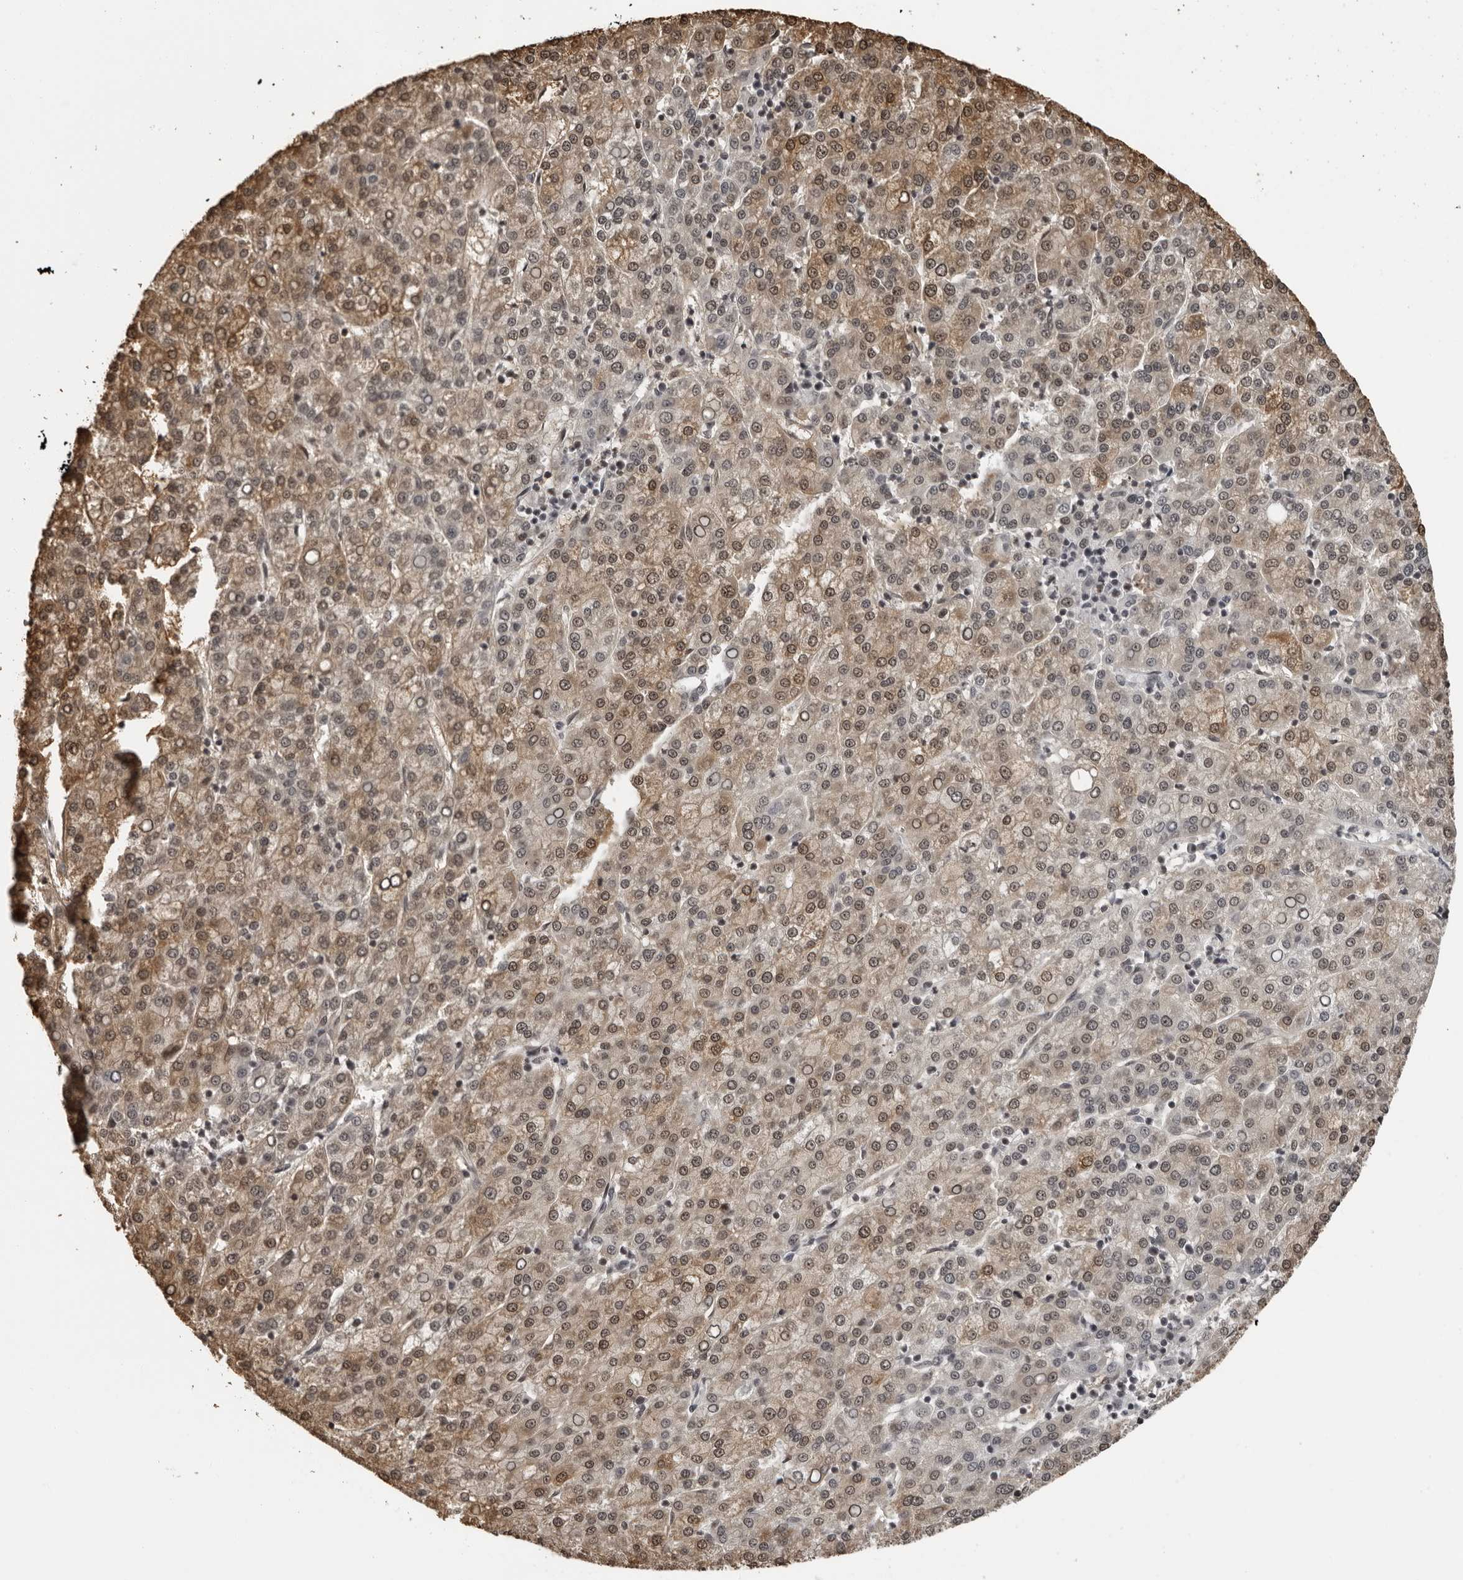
{"staining": {"intensity": "moderate", "quantity": ">75%", "location": "cytoplasmic/membranous,nuclear"}, "tissue": "liver cancer", "cell_type": "Tumor cells", "image_type": "cancer", "snomed": [{"axis": "morphology", "description": "Carcinoma, Hepatocellular, NOS"}, {"axis": "topography", "description": "Liver"}], "caption": "Moderate cytoplasmic/membranous and nuclear expression for a protein is present in about >75% of tumor cells of hepatocellular carcinoma (liver) using IHC.", "gene": "ORC1", "patient": {"sex": "female", "age": 58}}